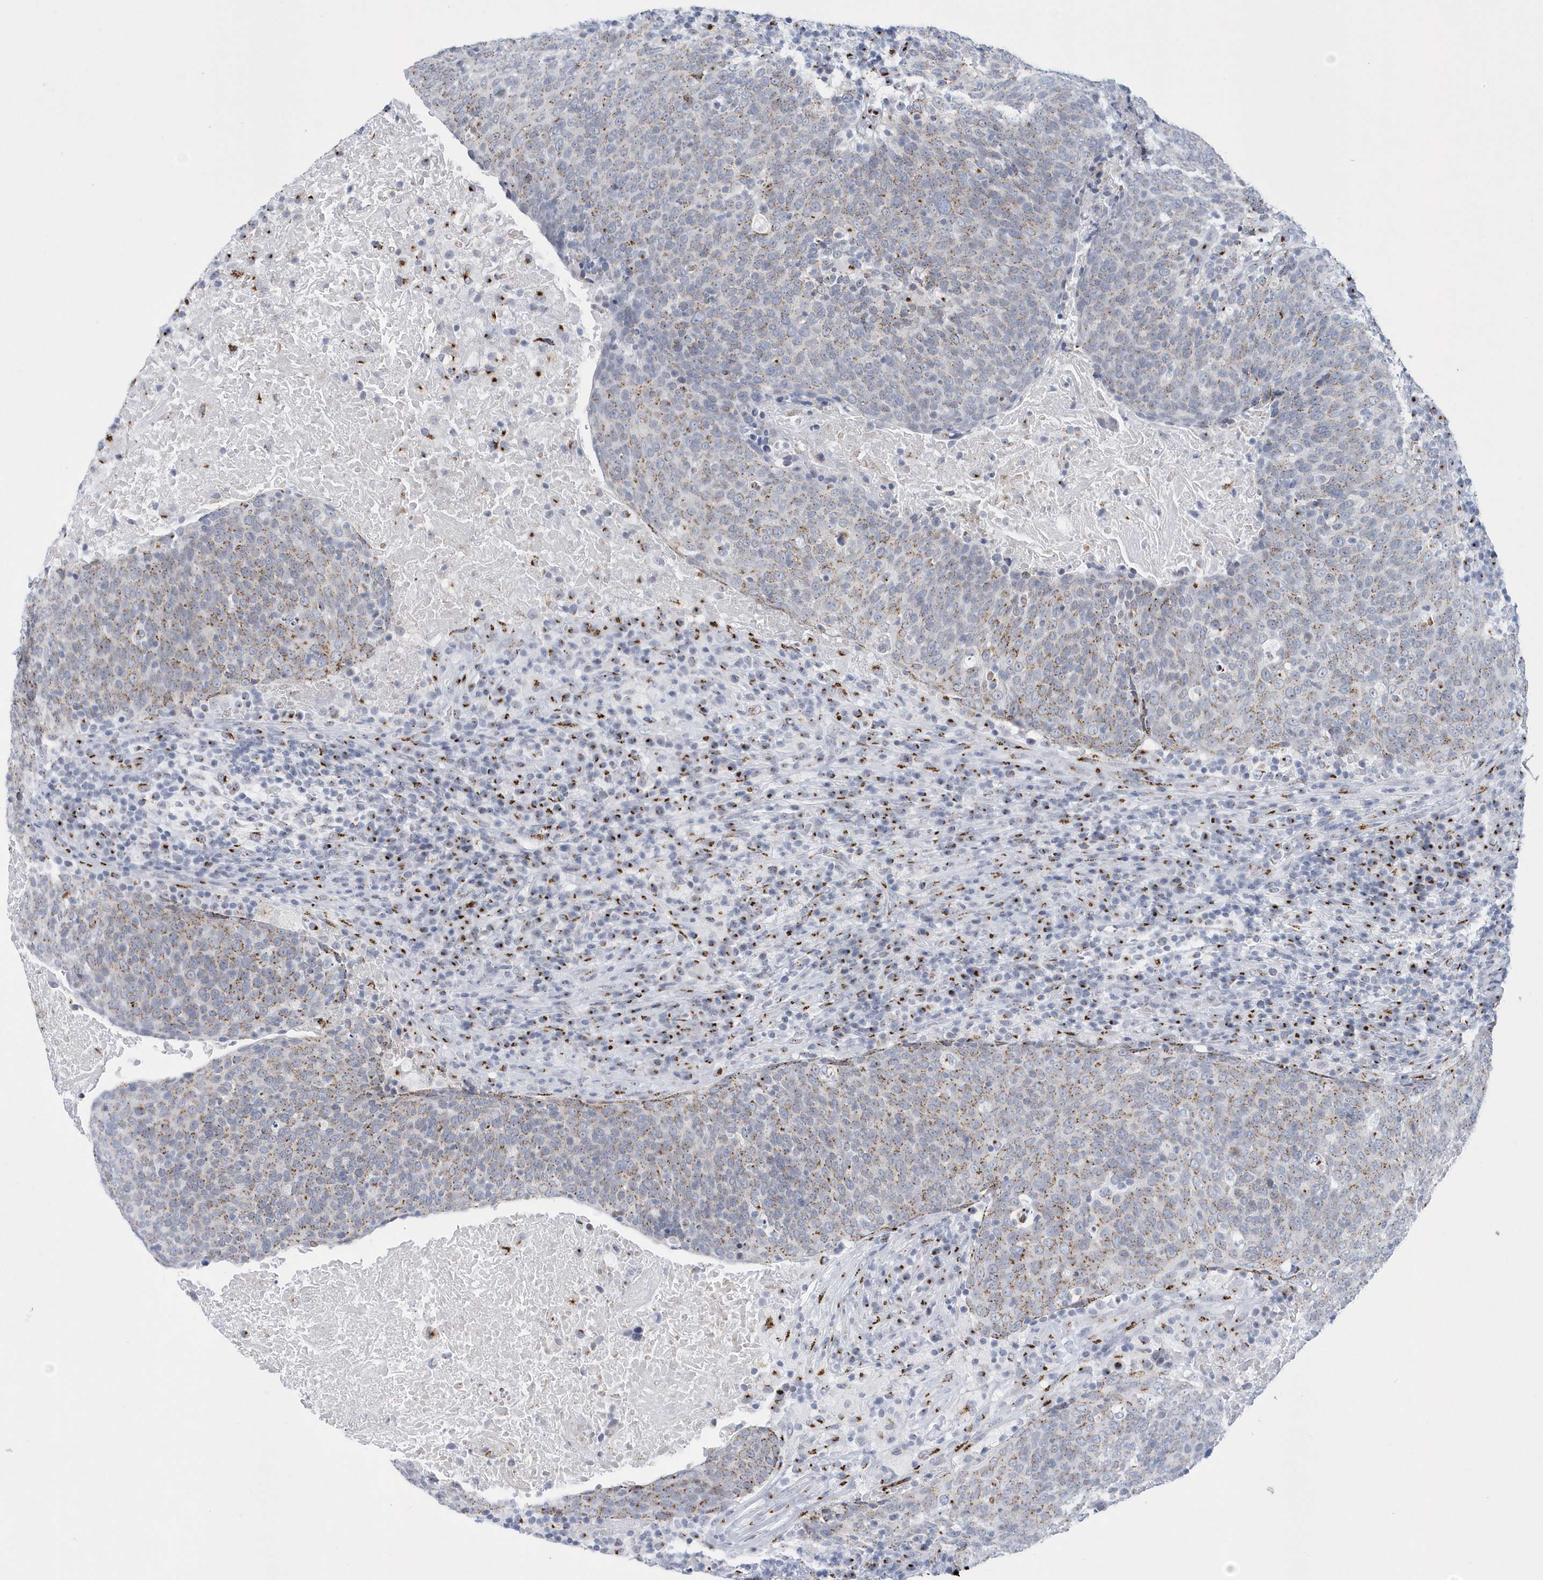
{"staining": {"intensity": "weak", "quantity": ">75%", "location": "cytoplasmic/membranous"}, "tissue": "head and neck cancer", "cell_type": "Tumor cells", "image_type": "cancer", "snomed": [{"axis": "morphology", "description": "Squamous cell carcinoma, NOS"}, {"axis": "morphology", "description": "Squamous cell carcinoma, metastatic, NOS"}, {"axis": "topography", "description": "Lymph node"}, {"axis": "topography", "description": "Head-Neck"}], "caption": "Head and neck squamous cell carcinoma was stained to show a protein in brown. There is low levels of weak cytoplasmic/membranous staining in about >75% of tumor cells. (brown staining indicates protein expression, while blue staining denotes nuclei).", "gene": "SLX9", "patient": {"sex": "male", "age": 62}}